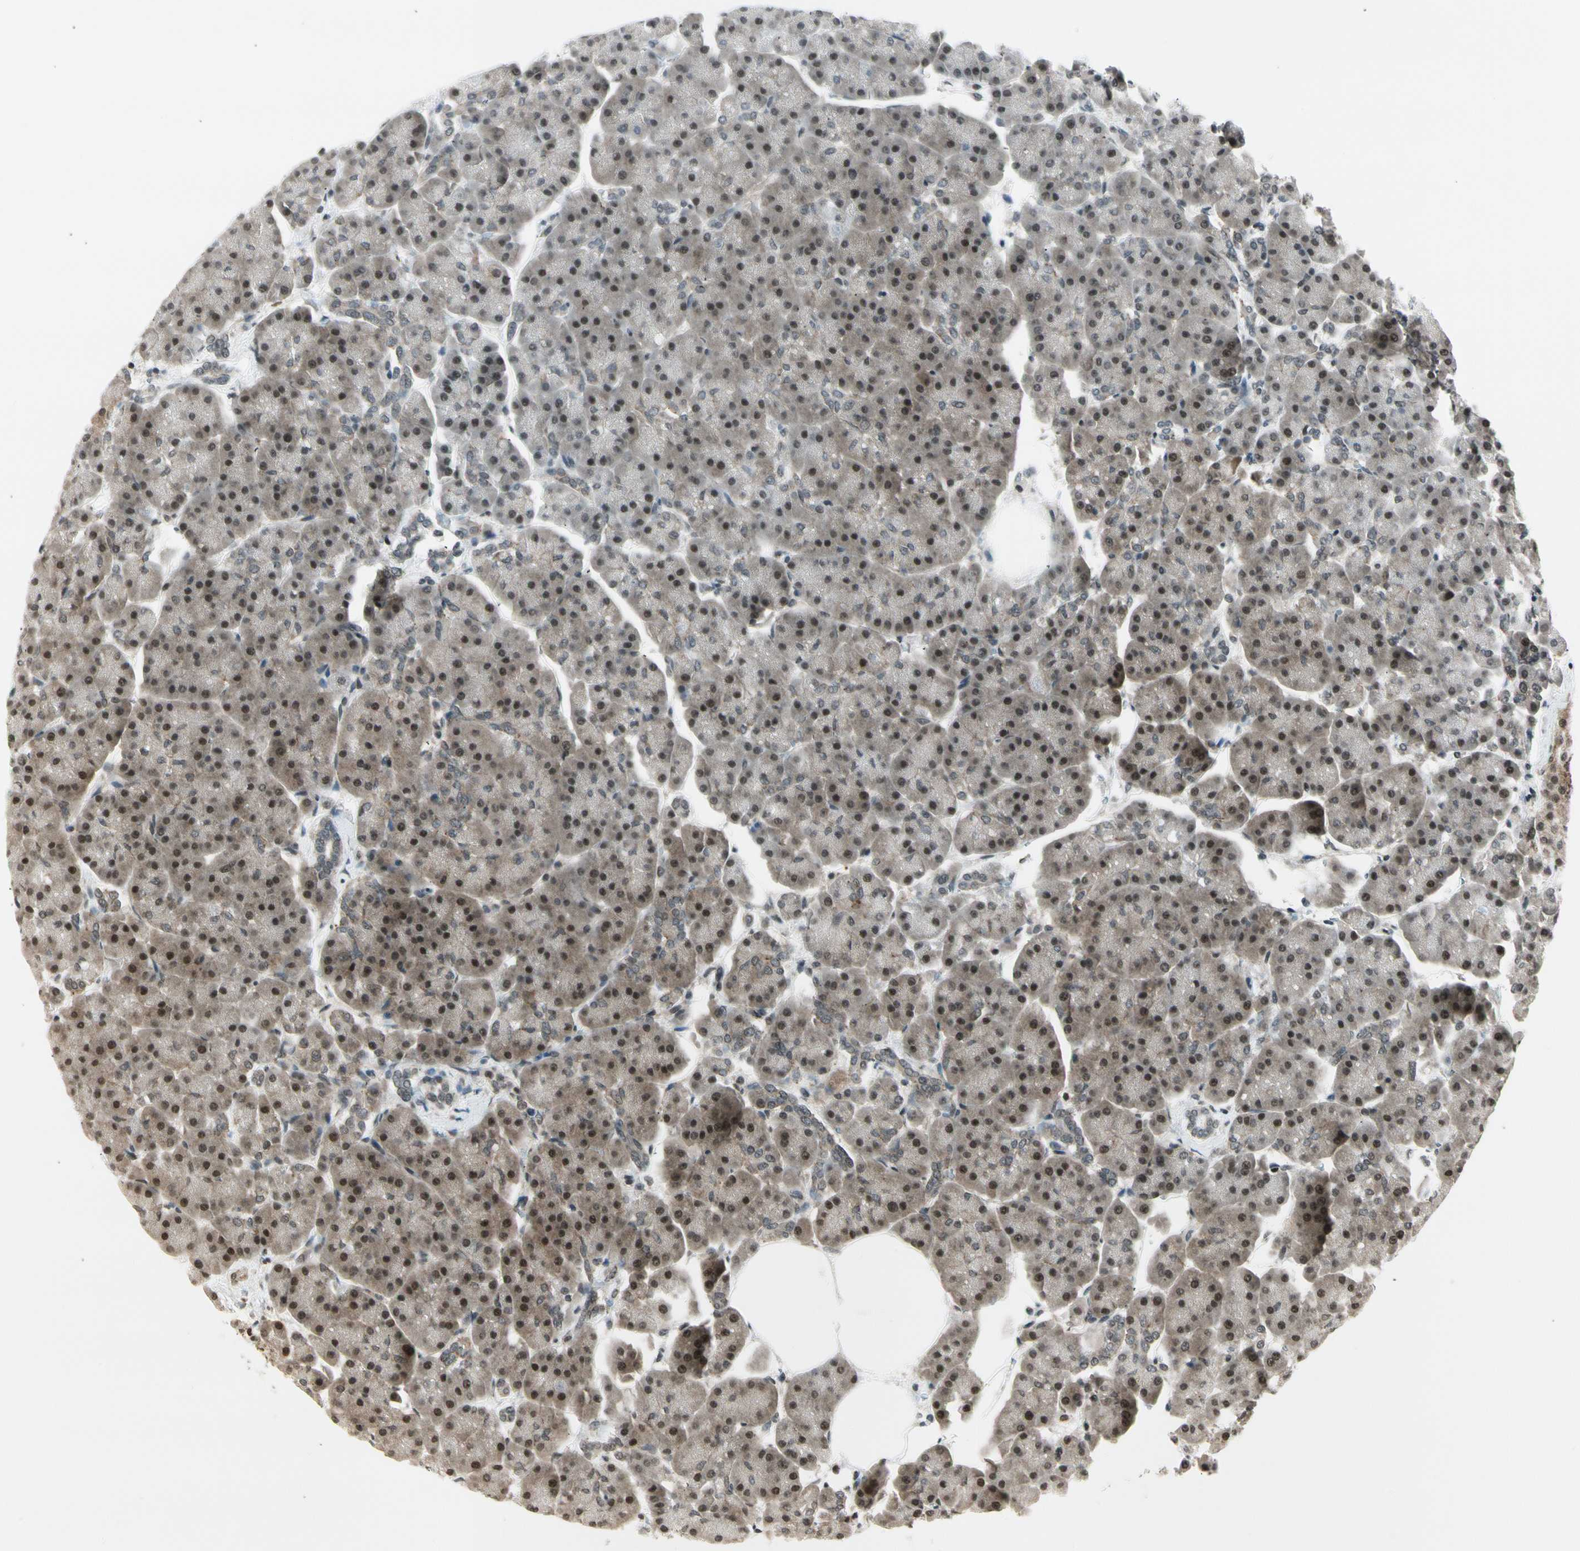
{"staining": {"intensity": "moderate", "quantity": ">75%", "location": "cytoplasmic/membranous,nuclear"}, "tissue": "pancreas", "cell_type": "Exocrine glandular cells", "image_type": "normal", "snomed": [{"axis": "morphology", "description": "Normal tissue, NOS"}, {"axis": "topography", "description": "Pancreas"}], "caption": "This micrograph reveals immunohistochemistry staining of benign pancreas, with medium moderate cytoplasmic/membranous,nuclear expression in approximately >75% of exocrine glandular cells.", "gene": "SMN2", "patient": {"sex": "female", "age": 70}}